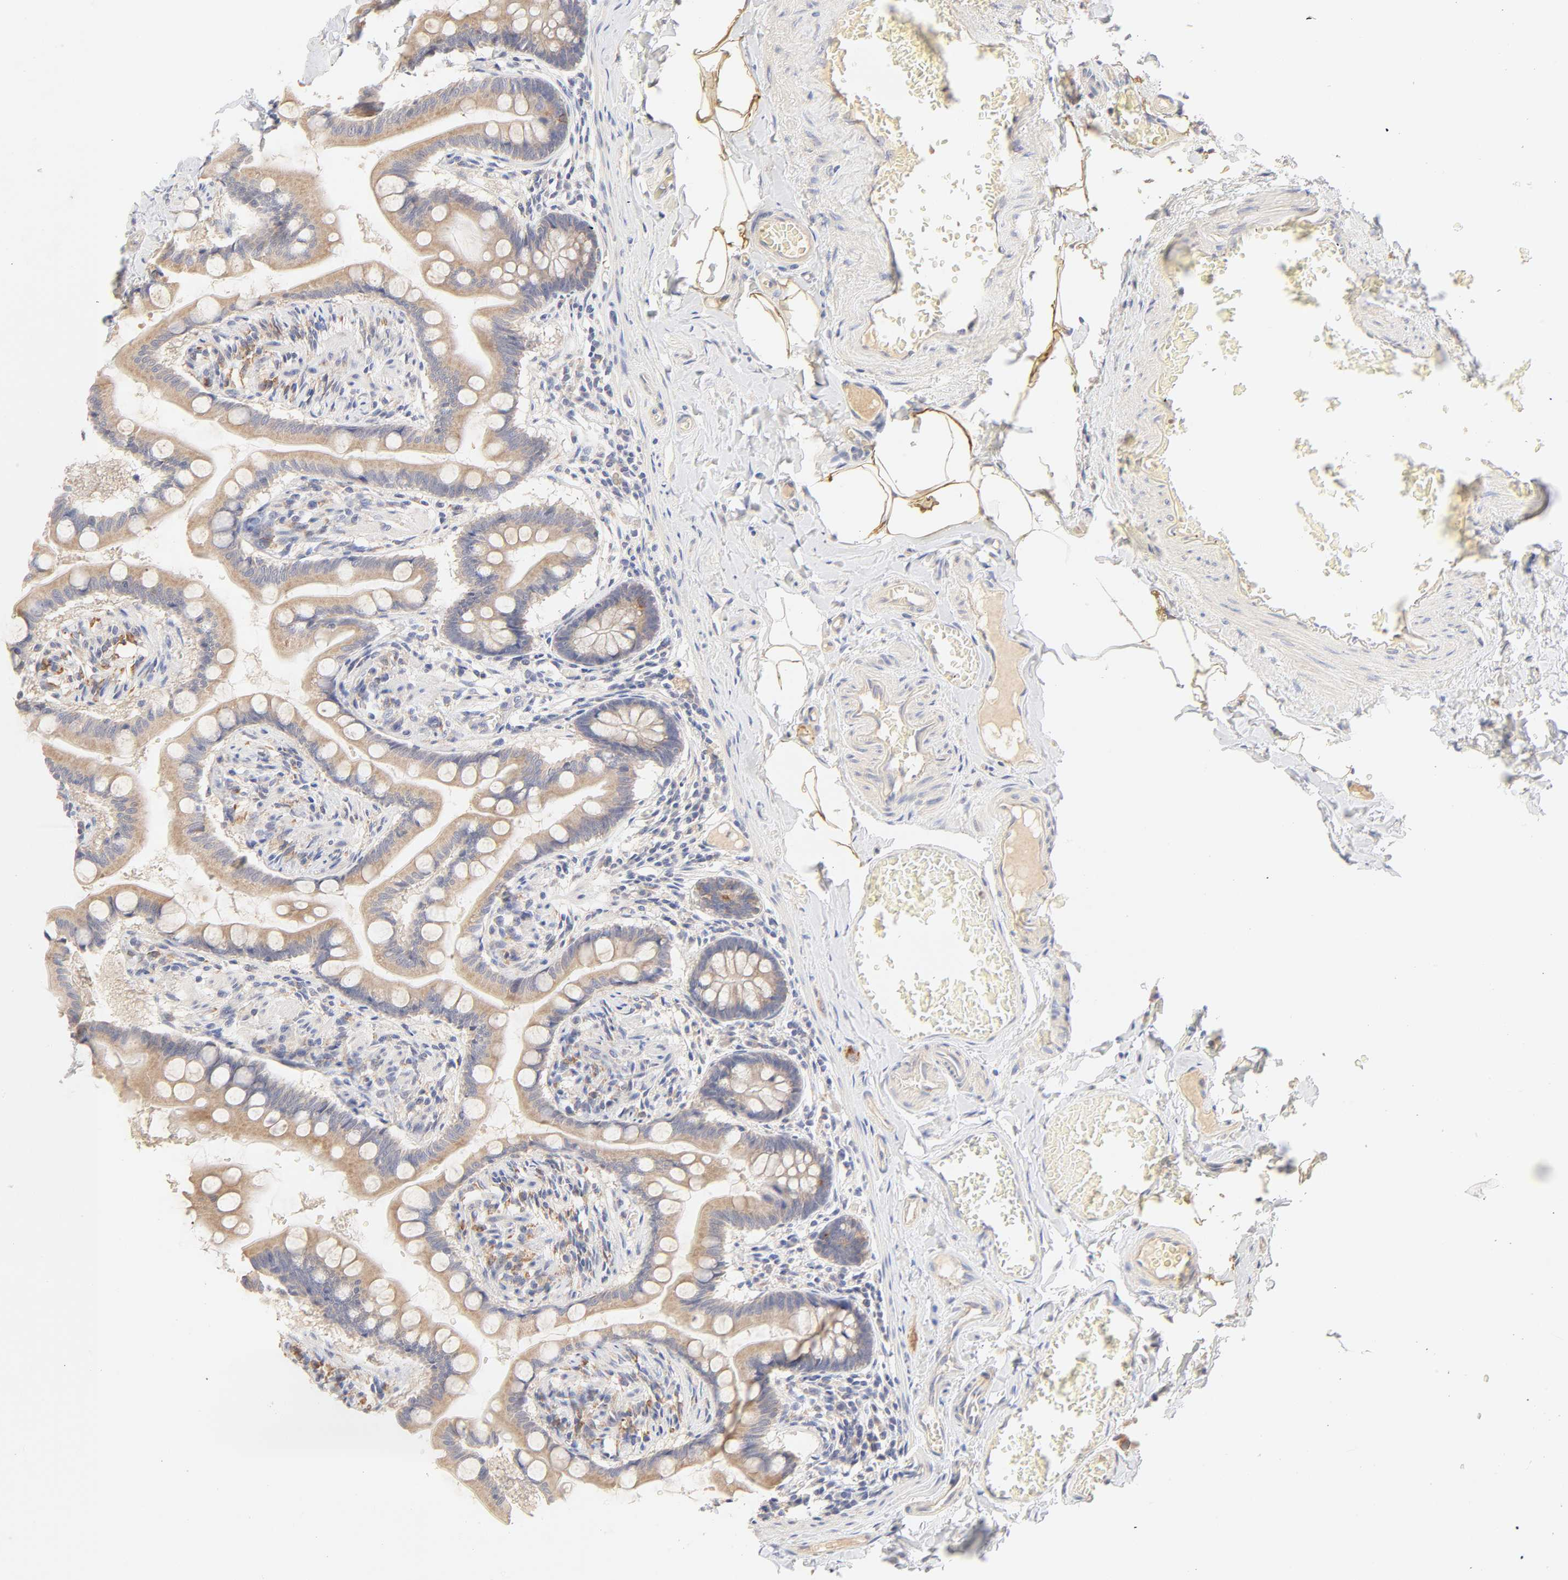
{"staining": {"intensity": "weak", "quantity": ">75%", "location": "cytoplasmic/membranous"}, "tissue": "small intestine", "cell_type": "Glandular cells", "image_type": "normal", "snomed": [{"axis": "morphology", "description": "Normal tissue, NOS"}, {"axis": "topography", "description": "Small intestine"}], "caption": "Protein positivity by immunohistochemistry (IHC) demonstrates weak cytoplasmic/membranous staining in approximately >75% of glandular cells in unremarkable small intestine. The protein of interest is stained brown, and the nuclei are stained in blue (DAB IHC with brightfield microscopy, high magnification).", "gene": "MTERF2", "patient": {"sex": "male", "age": 41}}